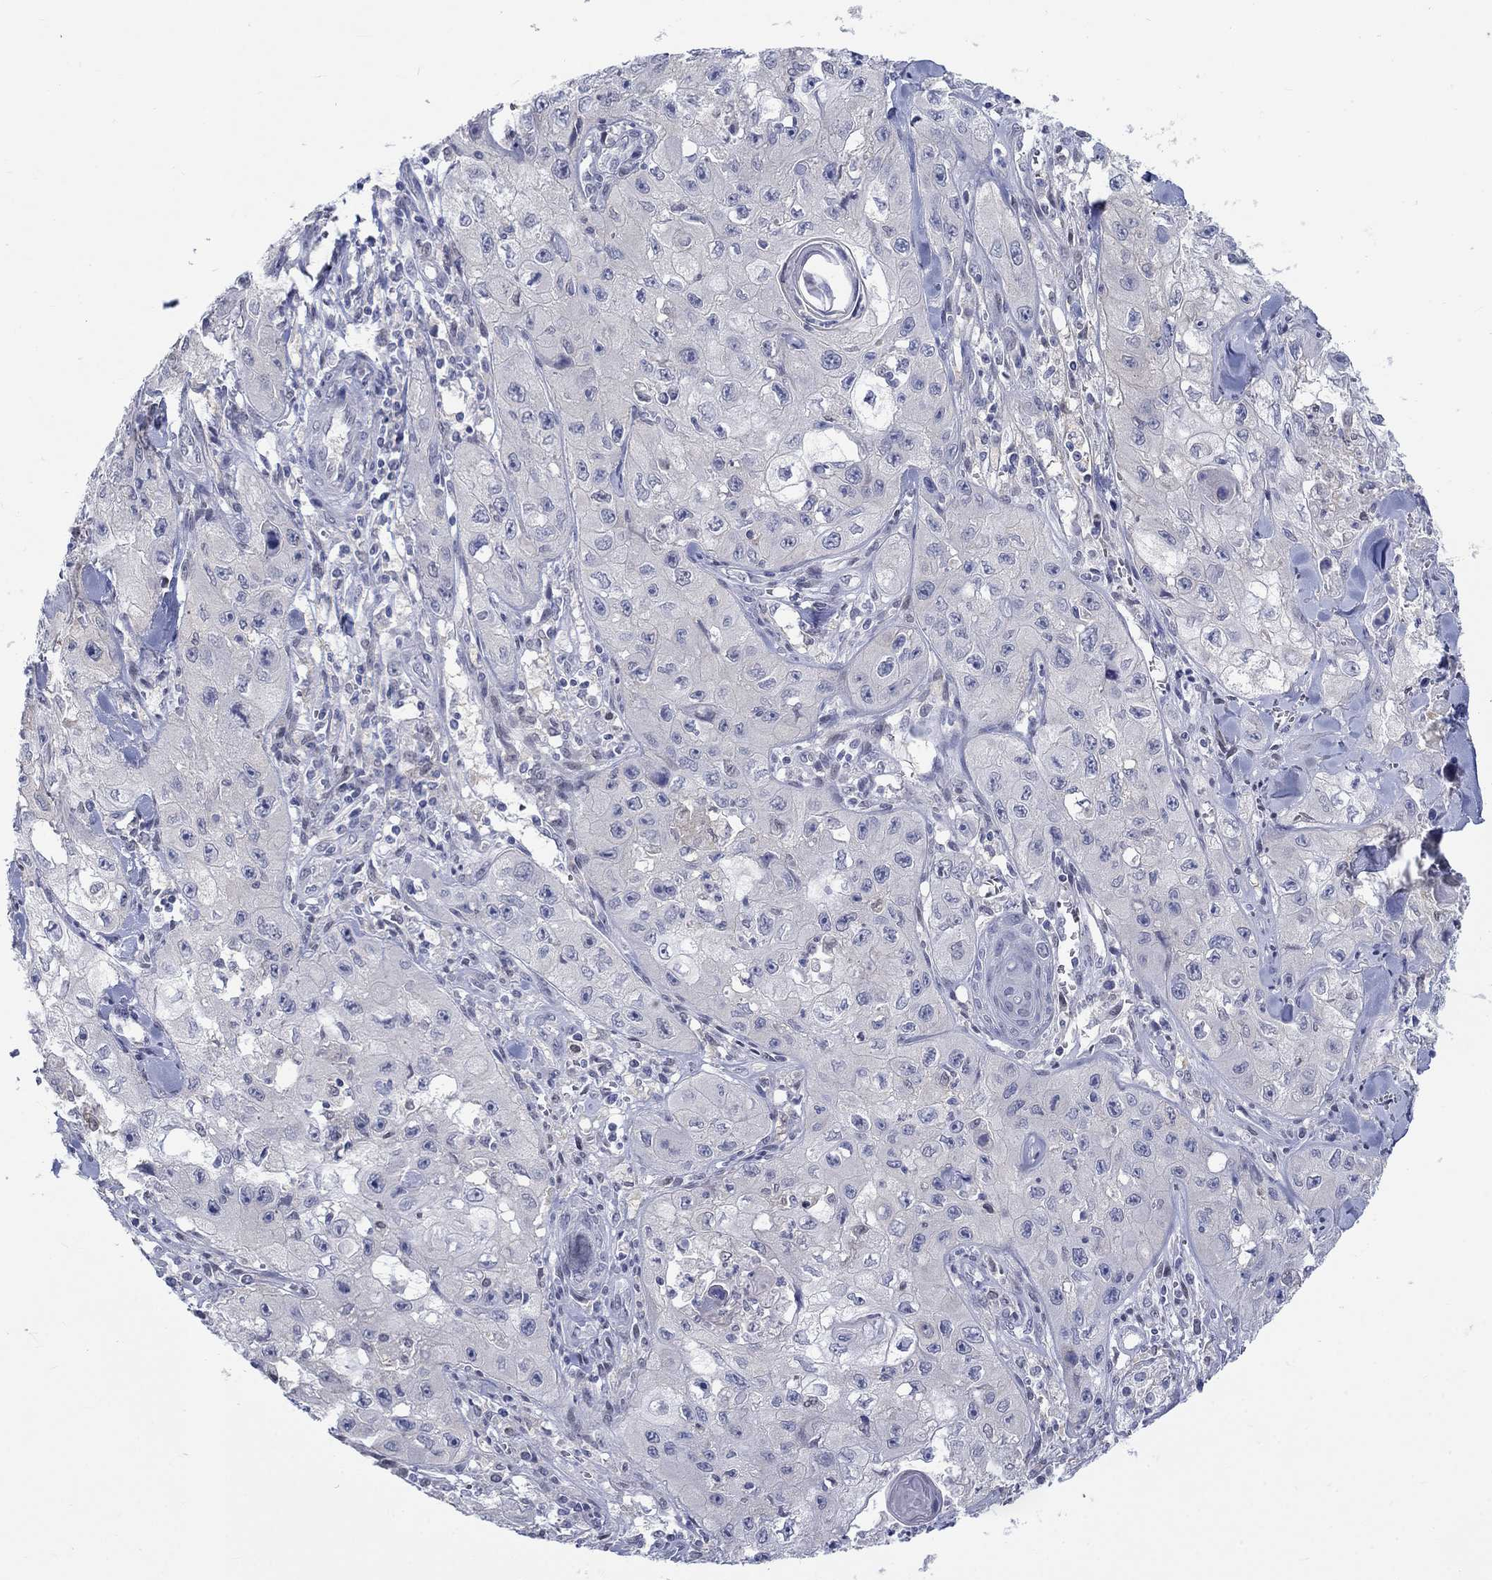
{"staining": {"intensity": "negative", "quantity": "none", "location": "none"}, "tissue": "skin cancer", "cell_type": "Tumor cells", "image_type": "cancer", "snomed": [{"axis": "morphology", "description": "Squamous cell carcinoma, NOS"}, {"axis": "topography", "description": "Skin"}, {"axis": "topography", "description": "Subcutis"}], "caption": "A high-resolution micrograph shows IHC staining of squamous cell carcinoma (skin), which shows no significant staining in tumor cells. (IHC, brightfield microscopy, high magnification).", "gene": "EGFLAM", "patient": {"sex": "male", "age": 73}}